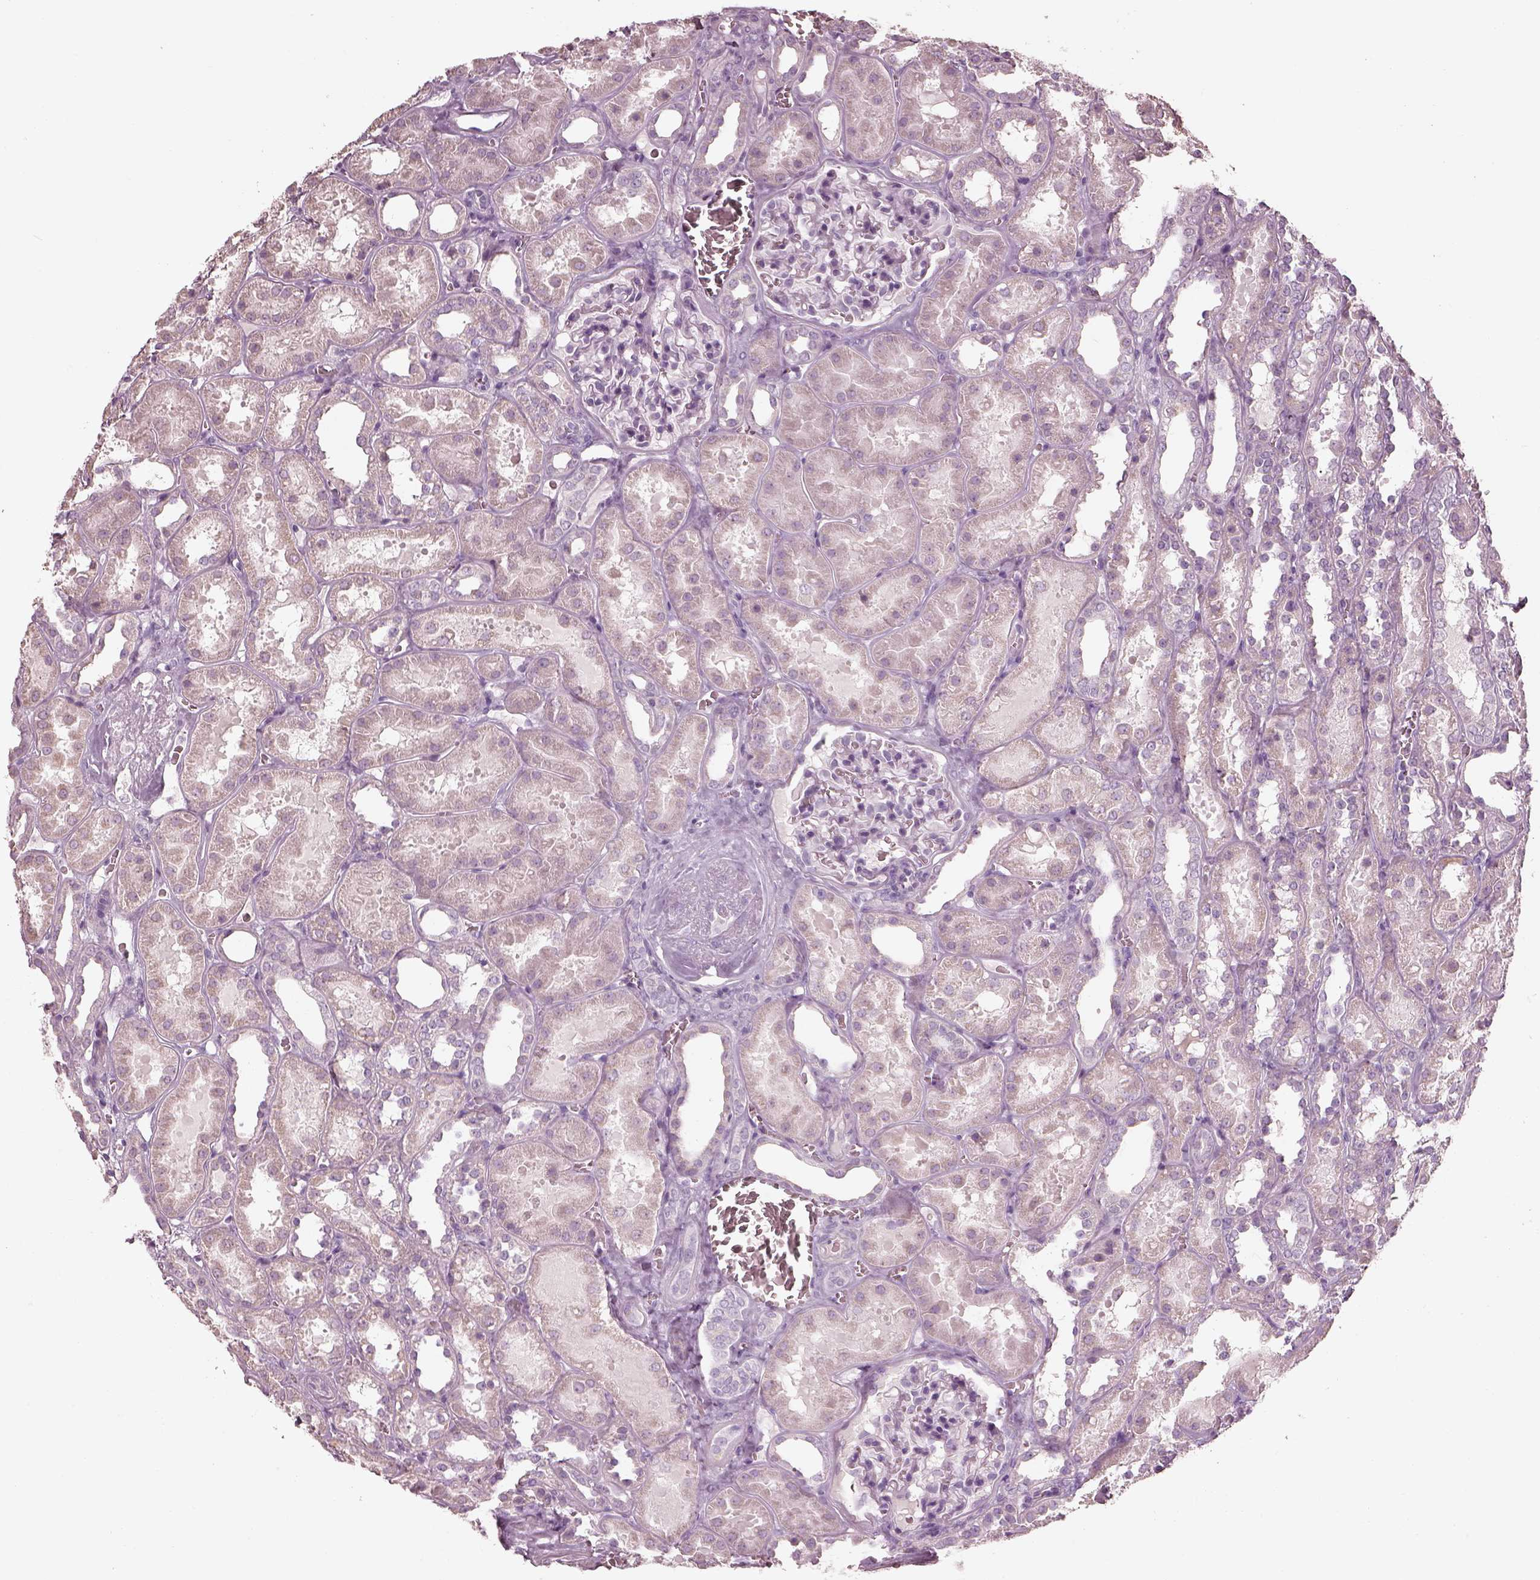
{"staining": {"intensity": "negative", "quantity": "none", "location": "none"}, "tissue": "kidney", "cell_type": "Cells in glomeruli", "image_type": "normal", "snomed": [{"axis": "morphology", "description": "Normal tissue, NOS"}, {"axis": "topography", "description": "Kidney"}], "caption": "DAB (3,3'-diaminobenzidine) immunohistochemical staining of unremarkable human kidney displays no significant expression in cells in glomeruli.", "gene": "RSPH9", "patient": {"sex": "female", "age": 41}}